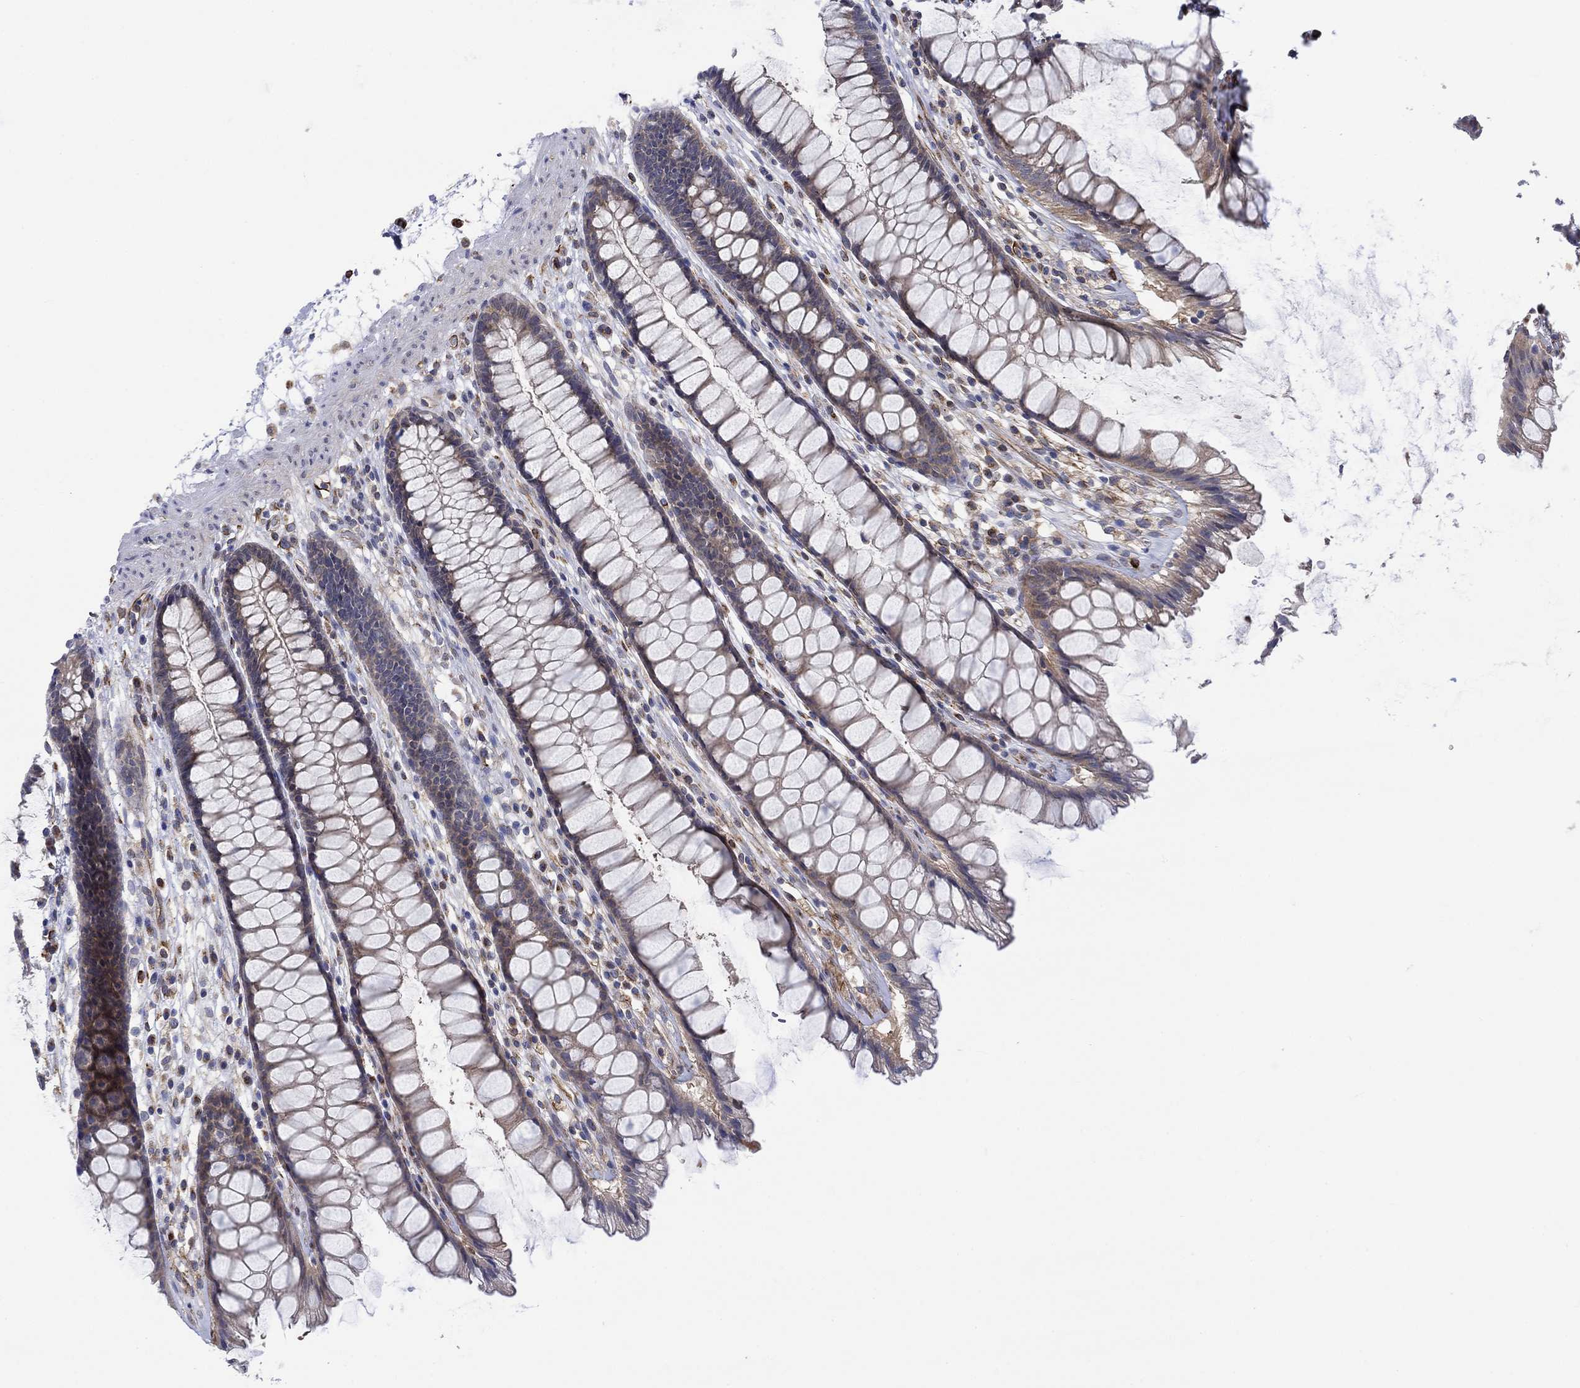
{"staining": {"intensity": "moderate", "quantity": "25%-75%", "location": "cytoplasmic/membranous"}, "tissue": "rectum", "cell_type": "Glandular cells", "image_type": "normal", "snomed": [{"axis": "morphology", "description": "Normal tissue, NOS"}, {"axis": "topography", "description": "Rectum"}], "caption": "Protein analysis of unremarkable rectum displays moderate cytoplasmic/membranous positivity in approximately 25%-75% of glandular cells.", "gene": "CAMK1D", "patient": {"sex": "male", "age": 72}}